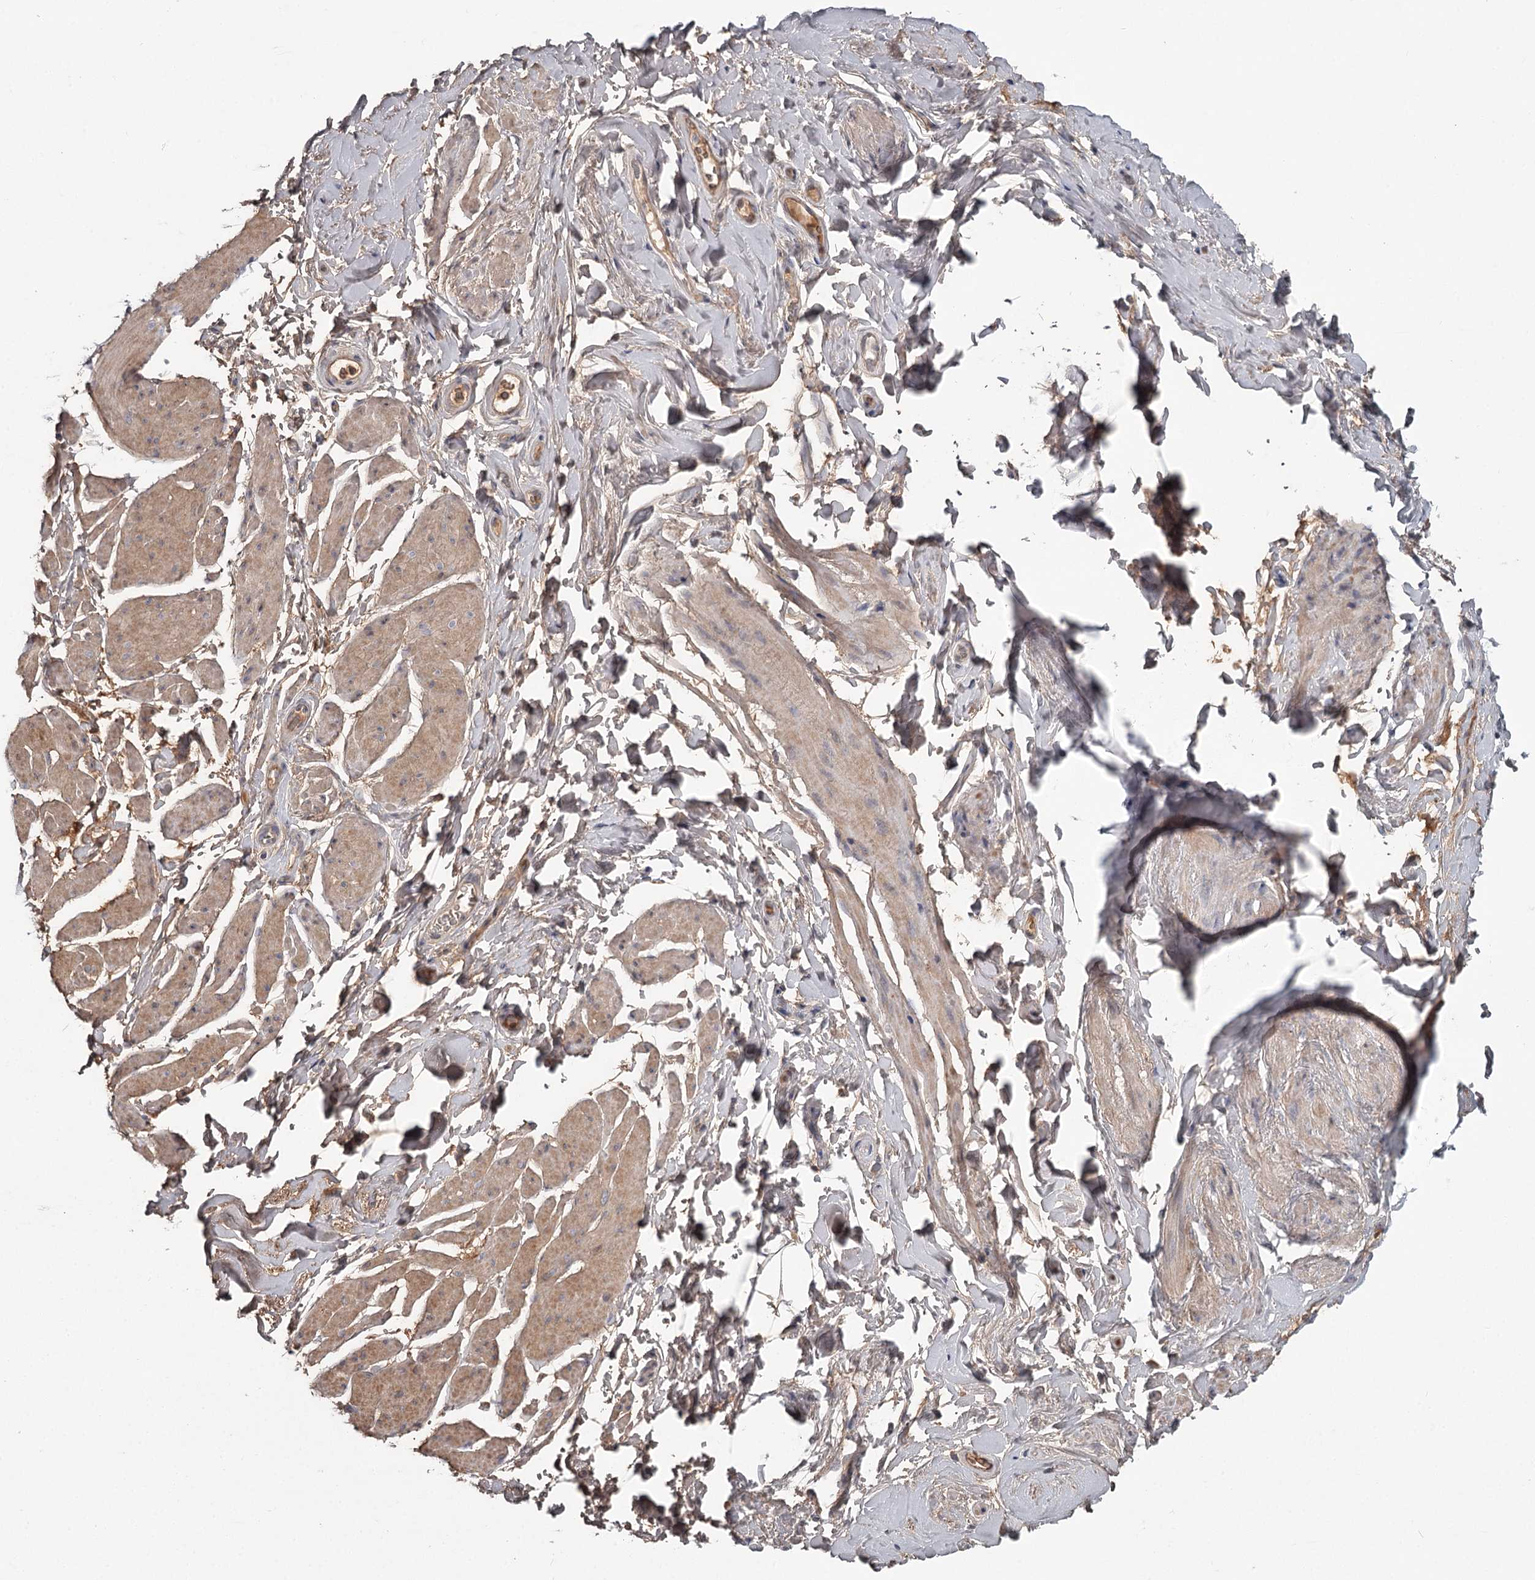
{"staining": {"intensity": "moderate", "quantity": "25%-75%", "location": "cytoplasmic/membranous"}, "tissue": "smooth muscle", "cell_type": "Smooth muscle cells", "image_type": "normal", "snomed": [{"axis": "morphology", "description": "Normal tissue, NOS"}, {"axis": "topography", "description": "Smooth muscle"}, {"axis": "topography", "description": "Peripheral nerve tissue"}], "caption": "Brown immunohistochemical staining in unremarkable human smooth muscle exhibits moderate cytoplasmic/membranous staining in approximately 25%-75% of smooth muscle cells. The staining is performed using DAB brown chromogen to label protein expression. The nuclei are counter-stained blue using hematoxylin.", "gene": "DHRS9", "patient": {"sex": "male", "age": 69}}